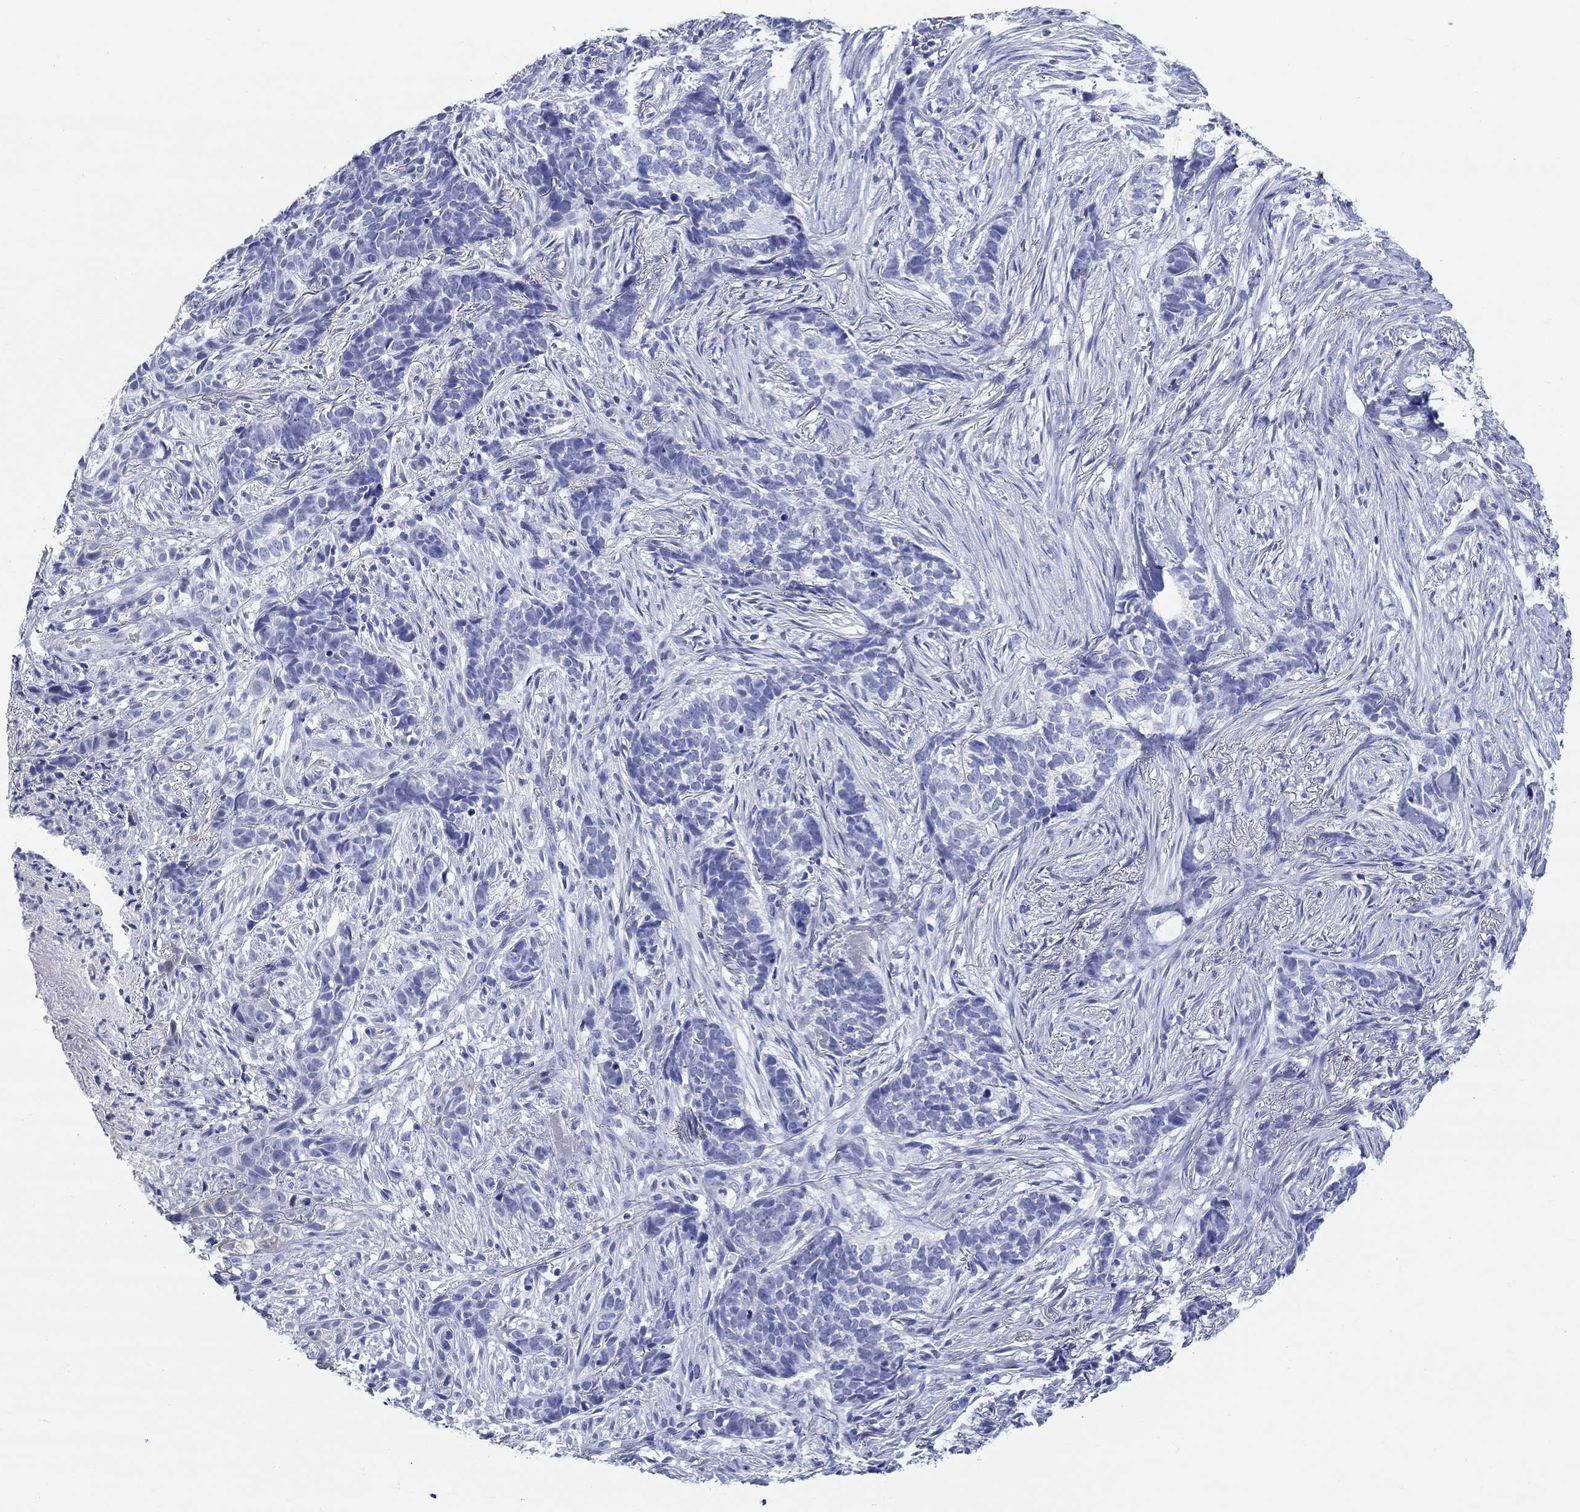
{"staining": {"intensity": "negative", "quantity": "none", "location": "none"}, "tissue": "skin cancer", "cell_type": "Tumor cells", "image_type": "cancer", "snomed": [{"axis": "morphology", "description": "Basal cell carcinoma"}, {"axis": "topography", "description": "Skin"}], "caption": "An immunohistochemistry image of skin basal cell carcinoma is shown. There is no staining in tumor cells of skin basal cell carcinoma.", "gene": "FBXO2", "patient": {"sex": "female", "age": 69}}